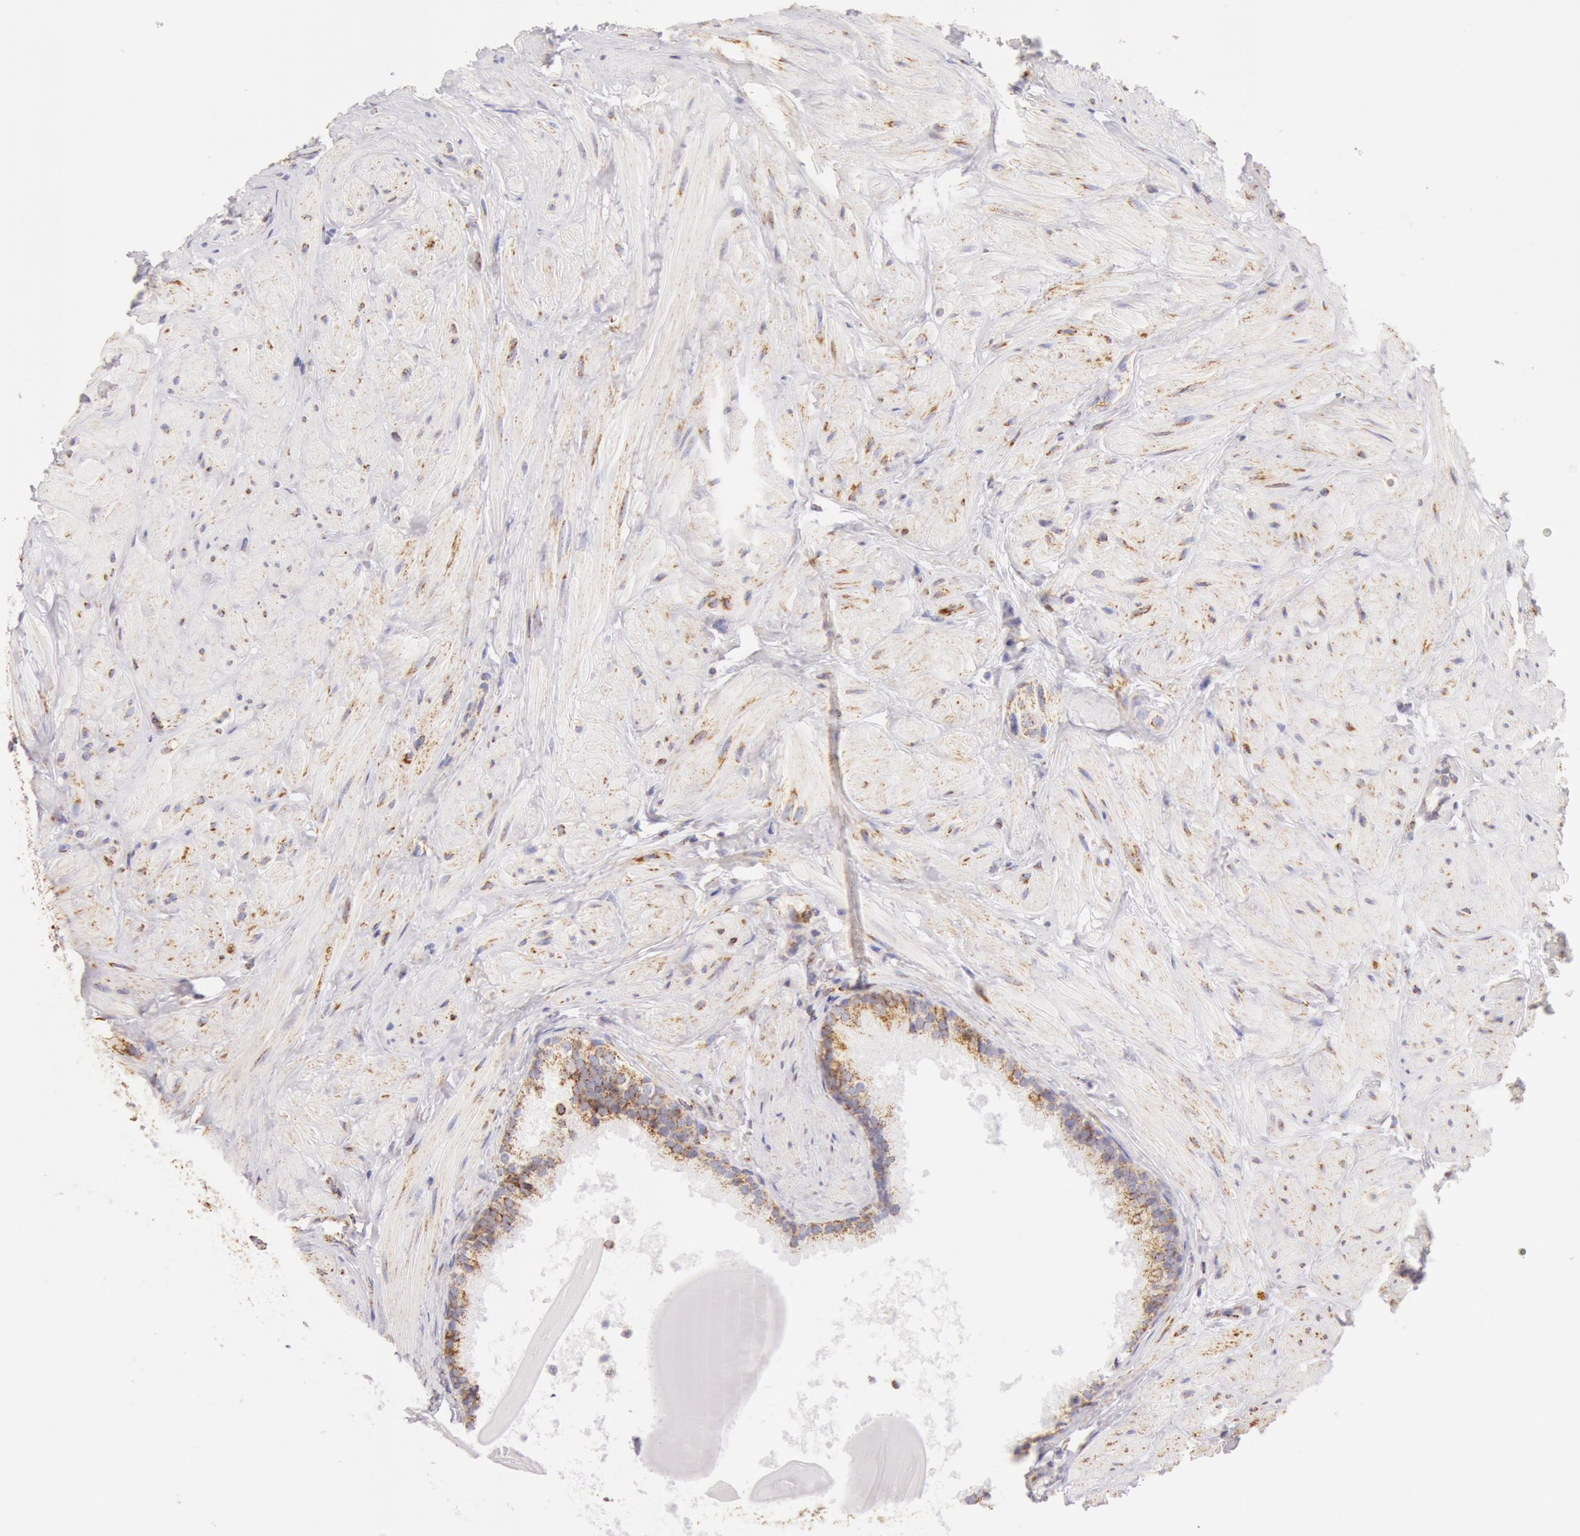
{"staining": {"intensity": "moderate", "quantity": ">75%", "location": "cytoplasmic/membranous"}, "tissue": "prostate", "cell_type": "Glandular cells", "image_type": "normal", "snomed": [{"axis": "morphology", "description": "Normal tissue, NOS"}, {"axis": "topography", "description": "Prostate"}], "caption": "Protein expression analysis of normal human prostate reveals moderate cytoplasmic/membranous expression in approximately >75% of glandular cells.", "gene": "ATP5F1B", "patient": {"sex": "male", "age": 65}}